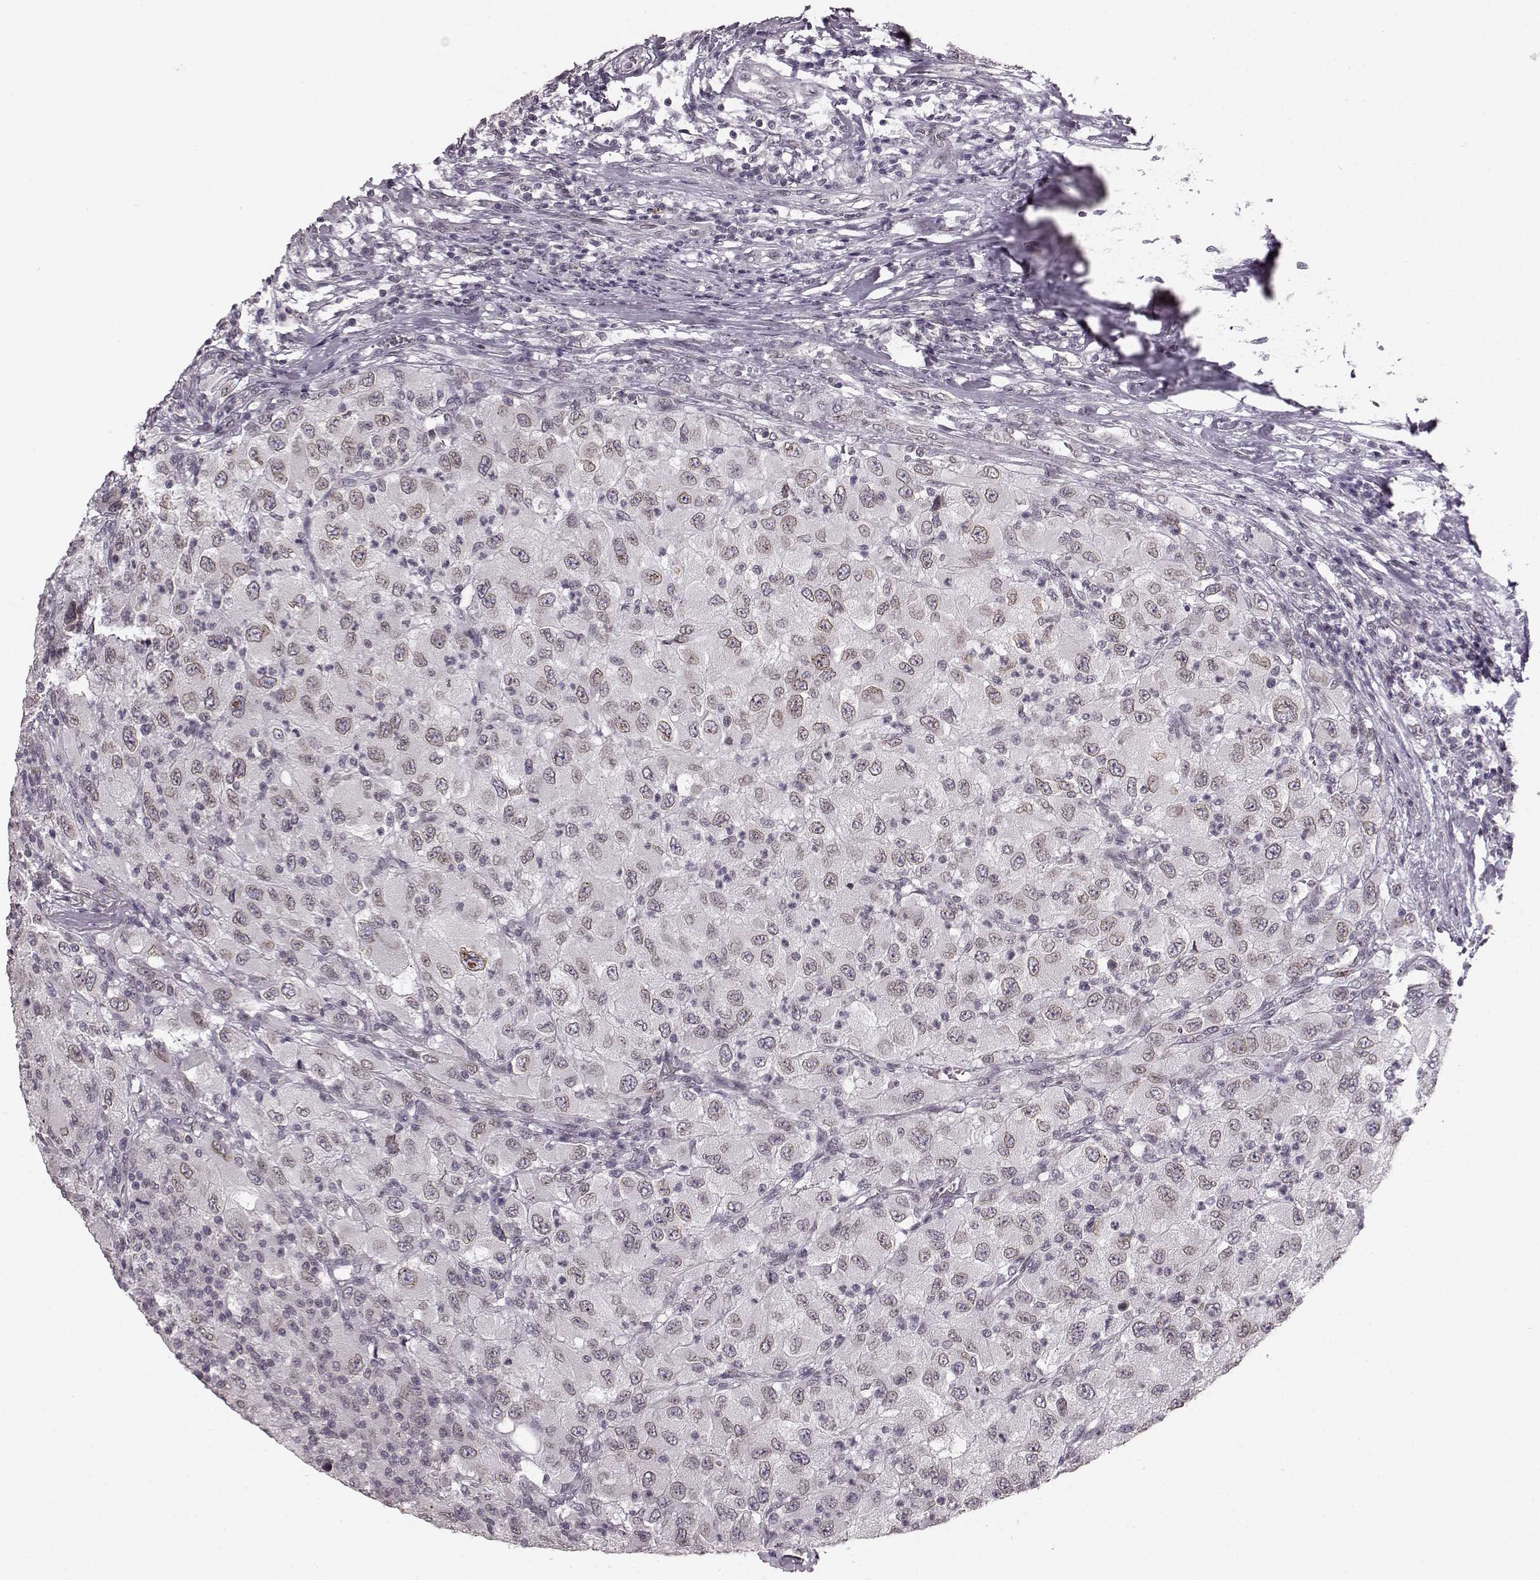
{"staining": {"intensity": "moderate", "quantity": "25%-75%", "location": "cytoplasmic/membranous,nuclear"}, "tissue": "renal cancer", "cell_type": "Tumor cells", "image_type": "cancer", "snomed": [{"axis": "morphology", "description": "Adenocarcinoma, NOS"}, {"axis": "topography", "description": "Kidney"}], "caption": "Tumor cells reveal medium levels of moderate cytoplasmic/membranous and nuclear positivity in about 25%-75% of cells in human adenocarcinoma (renal). (Stains: DAB in brown, nuclei in blue, Microscopy: brightfield microscopy at high magnification).", "gene": "DCAF12", "patient": {"sex": "female", "age": 67}}